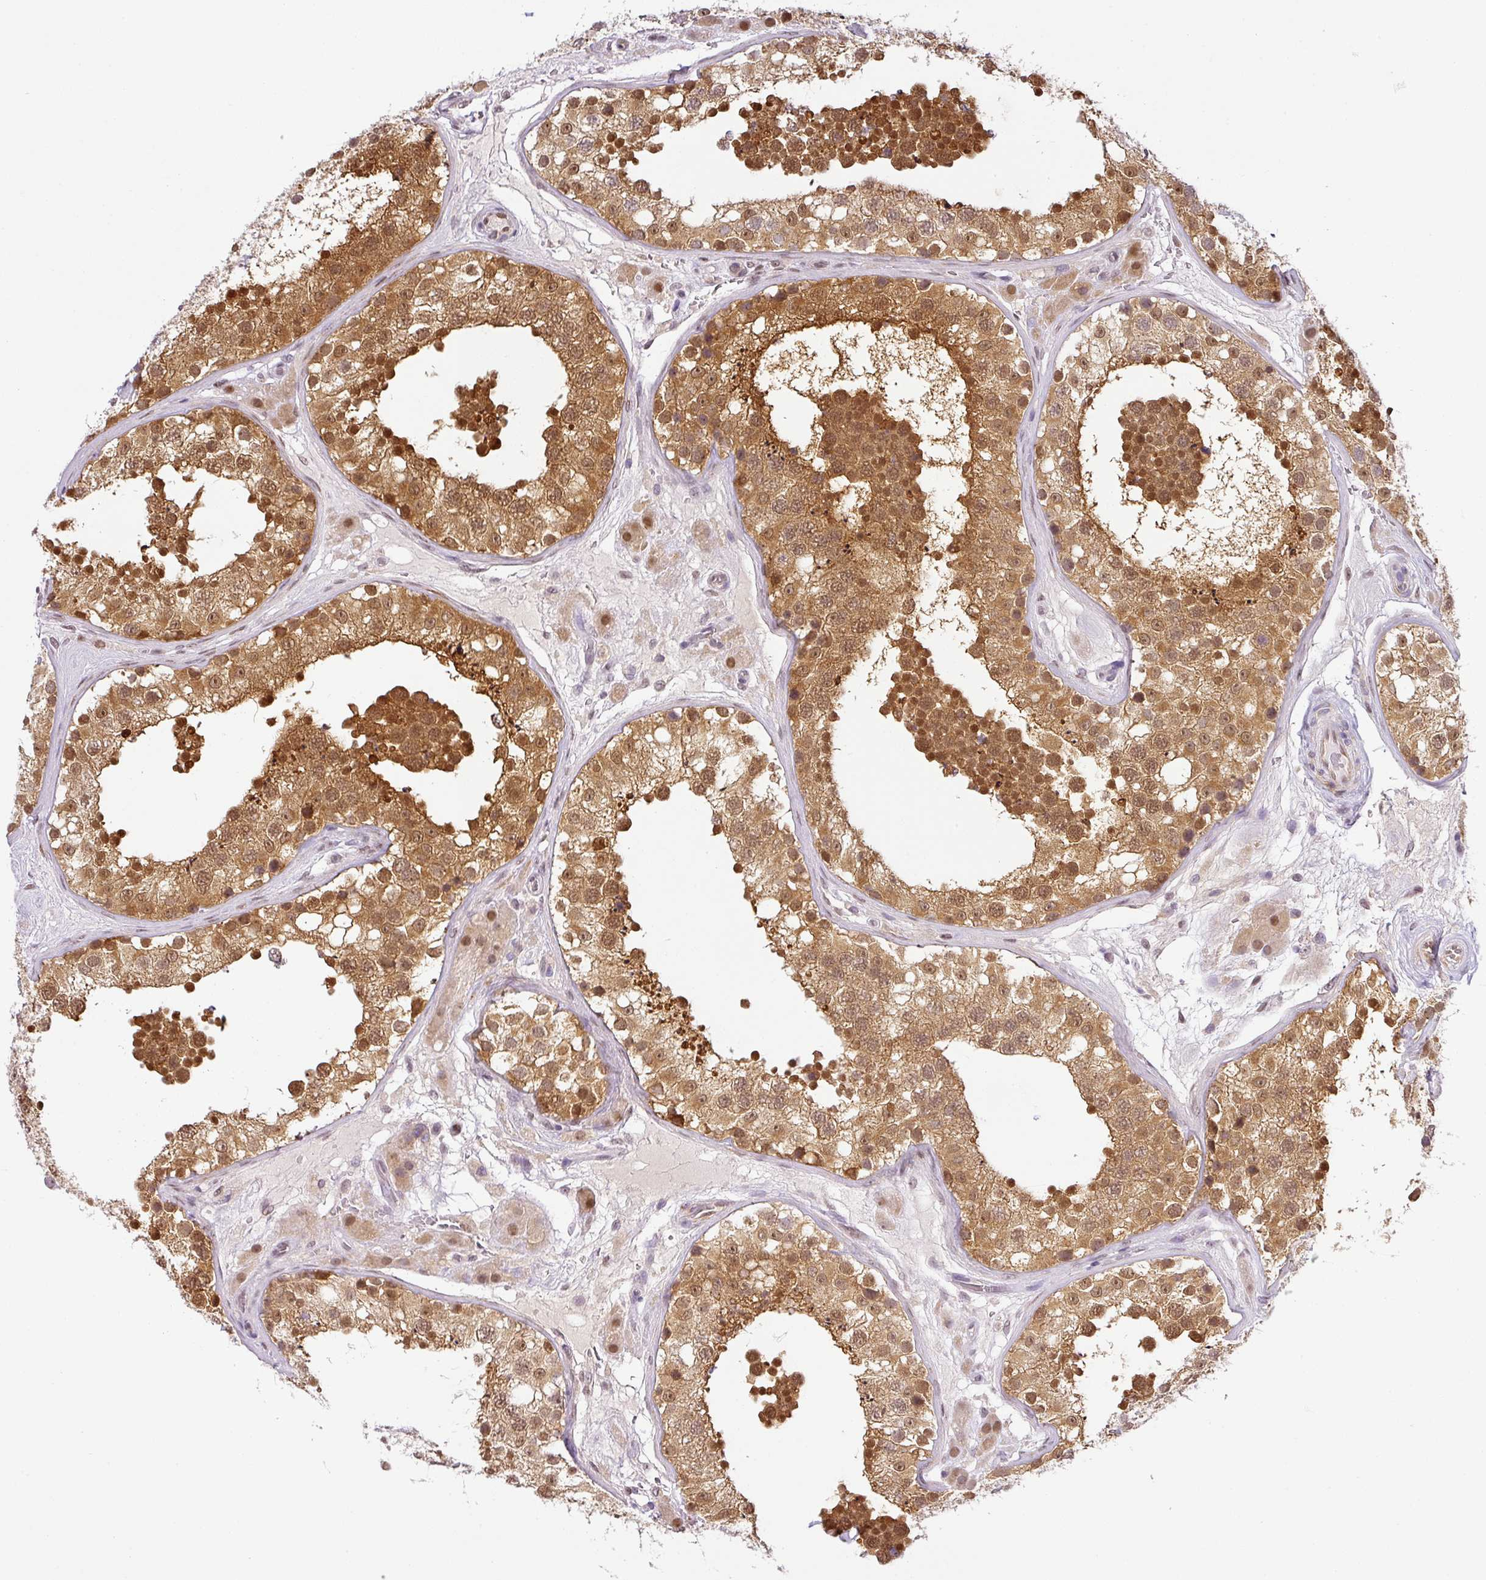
{"staining": {"intensity": "strong", "quantity": ">75%", "location": "cytoplasmic/membranous,nuclear"}, "tissue": "testis", "cell_type": "Cells in seminiferous ducts", "image_type": "normal", "snomed": [{"axis": "morphology", "description": "Normal tissue, NOS"}, {"axis": "topography", "description": "Testis"}], "caption": "Cells in seminiferous ducts exhibit strong cytoplasmic/membranous,nuclear staining in approximately >75% of cells in benign testis. Nuclei are stained in blue.", "gene": "NDUFB2", "patient": {"sex": "male", "age": 26}}